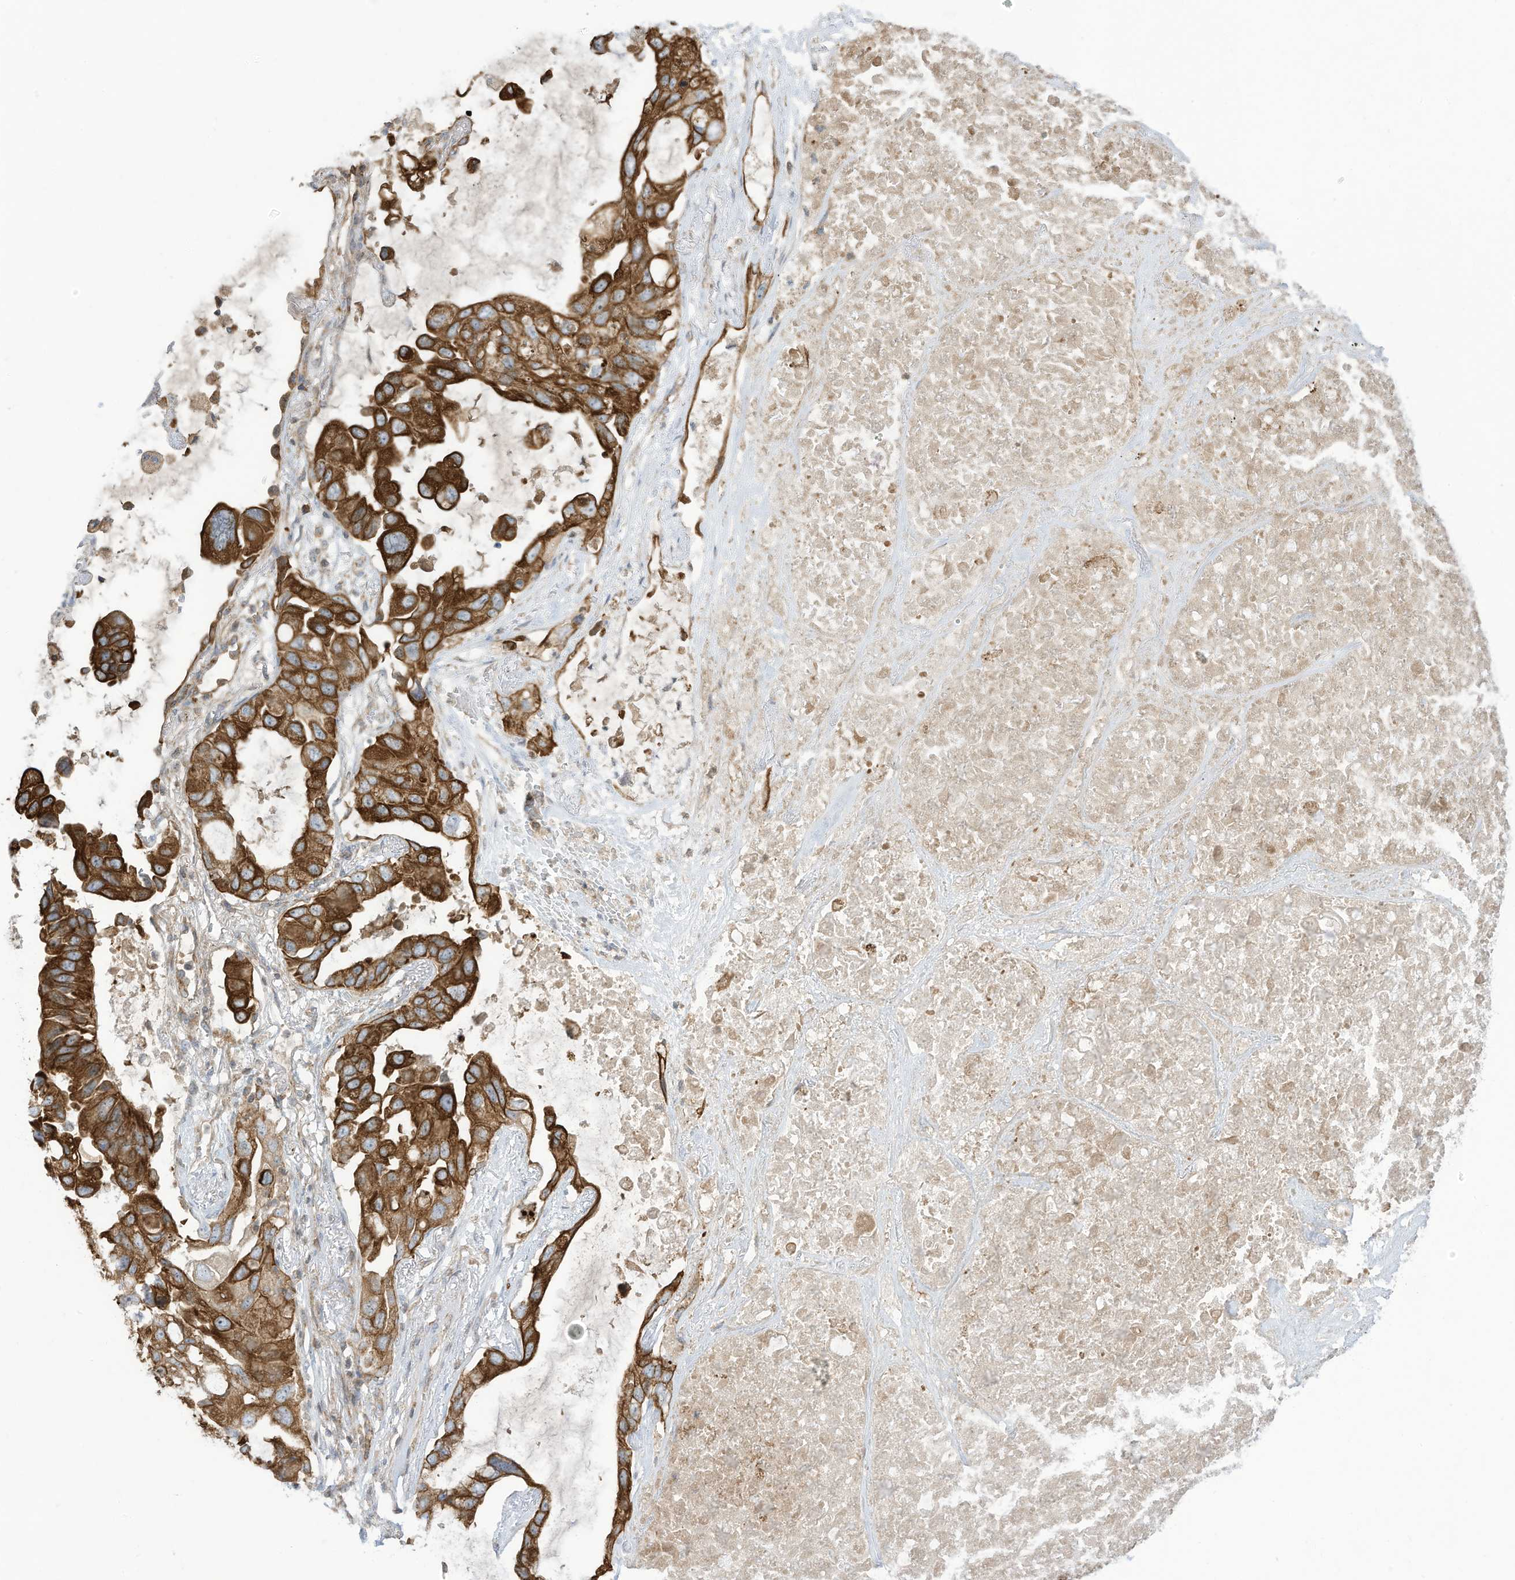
{"staining": {"intensity": "strong", "quantity": "25%-75%", "location": "cytoplasmic/membranous"}, "tissue": "lung cancer", "cell_type": "Tumor cells", "image_type": "cancer", "snomed": [{"axis": "morphology", "description": "Squamous cell carcinoma, NOS"}, {"axis": "topography", "description": "Lung"}], "caption": "Immunohistochemical staining of human squamous cell carcinoma (lung) shows high levels of strong cytoplasmic/membranous protein staining in approximately 25%-75% of tumor cells. (Brightfield microscopy of DAB IHC at high magnification).", "gene": "CGAS", "patient": {"sex": "female", "age": 73}}